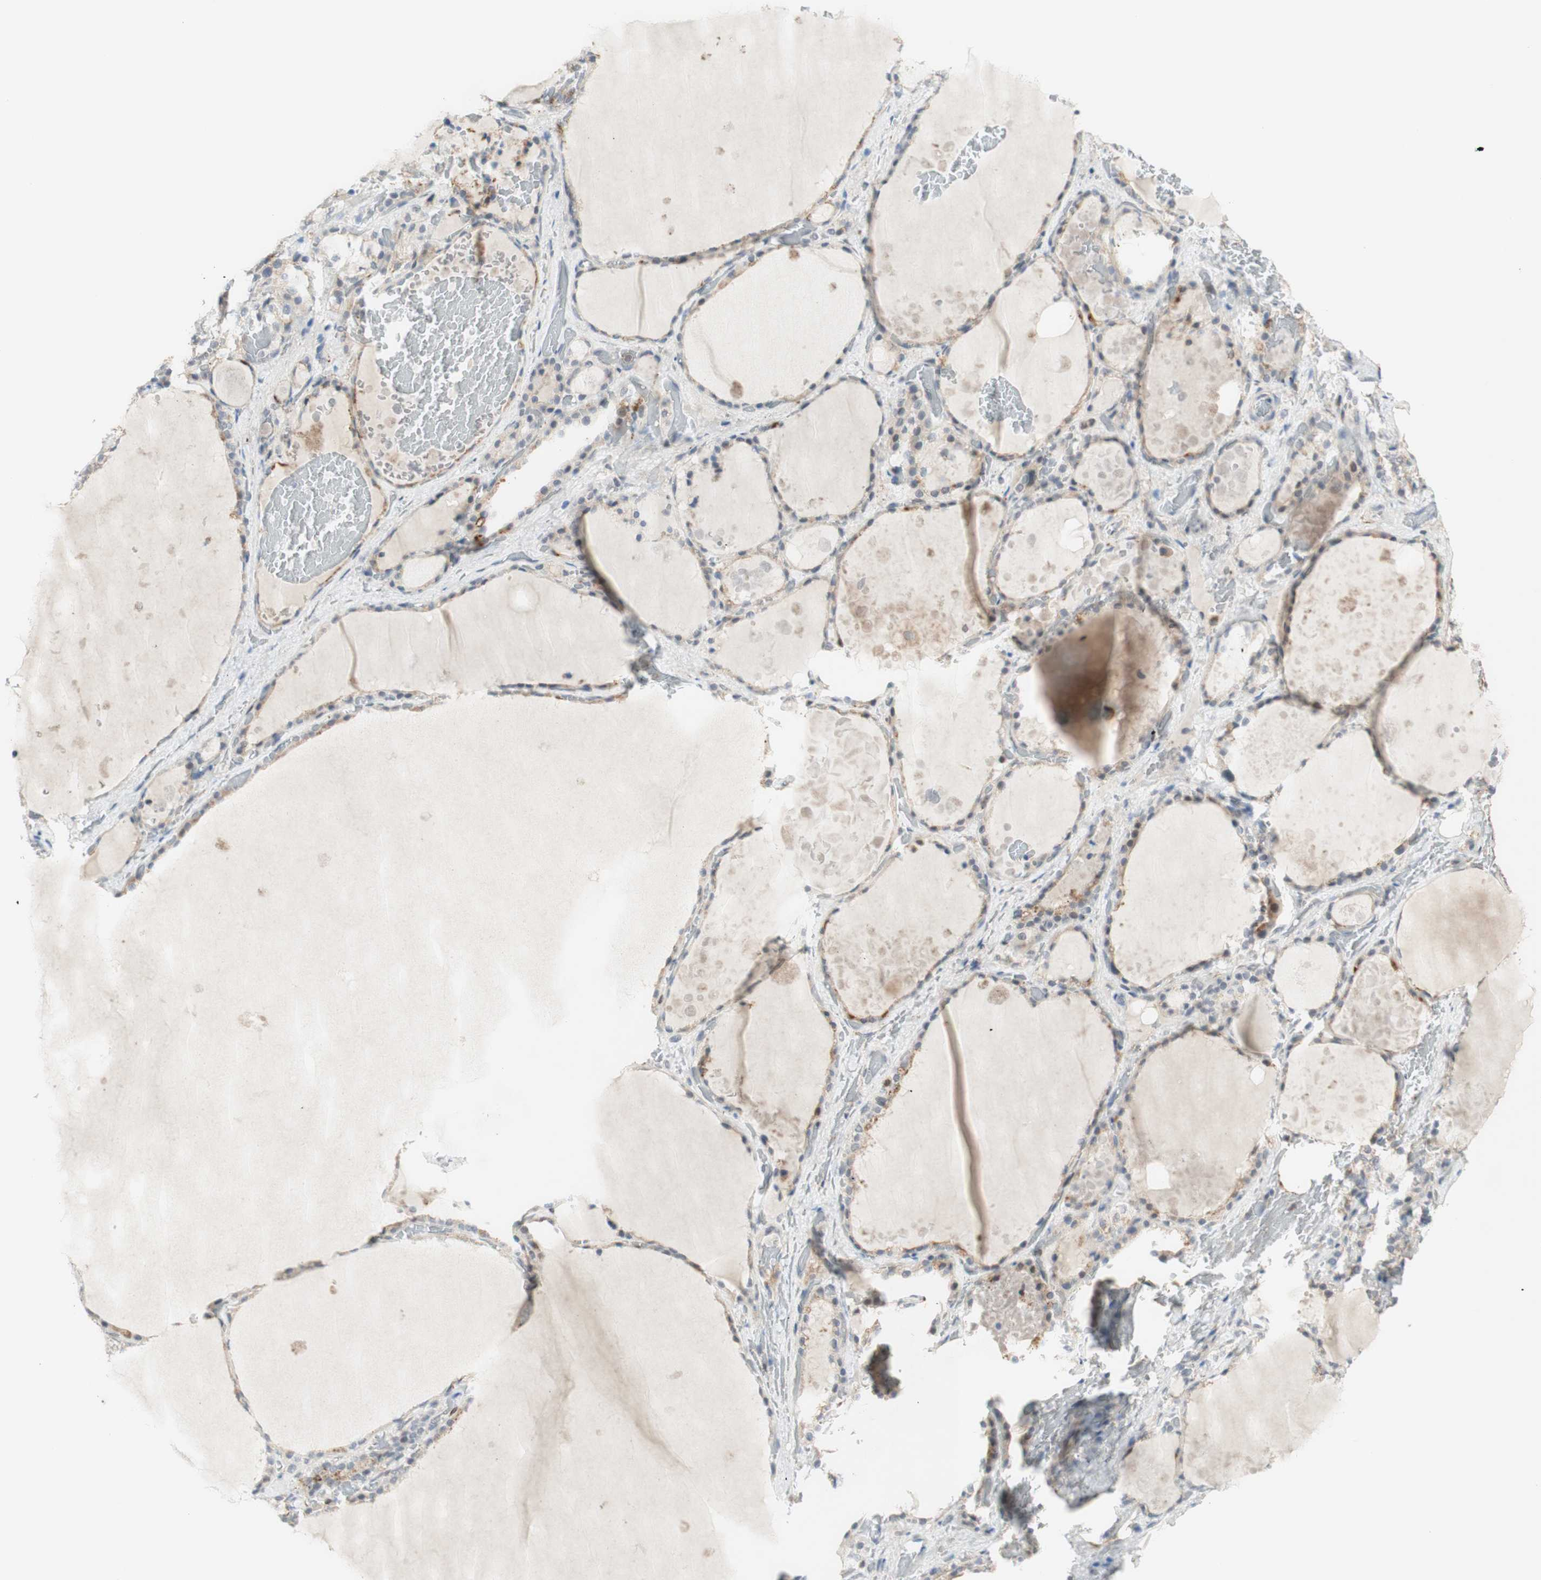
{"staining": {"intensity": "moderate", "quantity": "25%-75%", "location": "cytoplasmic/membranous"}, "tissue": "thyroid gland", "cell_type": "Glandular cells", "image_type": "normal", "snomed": [{"axis": "morphology", "description": "Normal tissue, NOS"}, {"axis": "topography", "description": "Thyroid gland"}], "caption": "A brown stain shows moderate cytoplasmic/membranous staining of a protein in glandular cells of benign thyroid gland. The protein is stained brown, and the nuclei are stained in blue (DAB IHC with brightfield microscopy, high magnification).", "gene": "GAPT", "patient": {"sex": "male", "age": 61}}